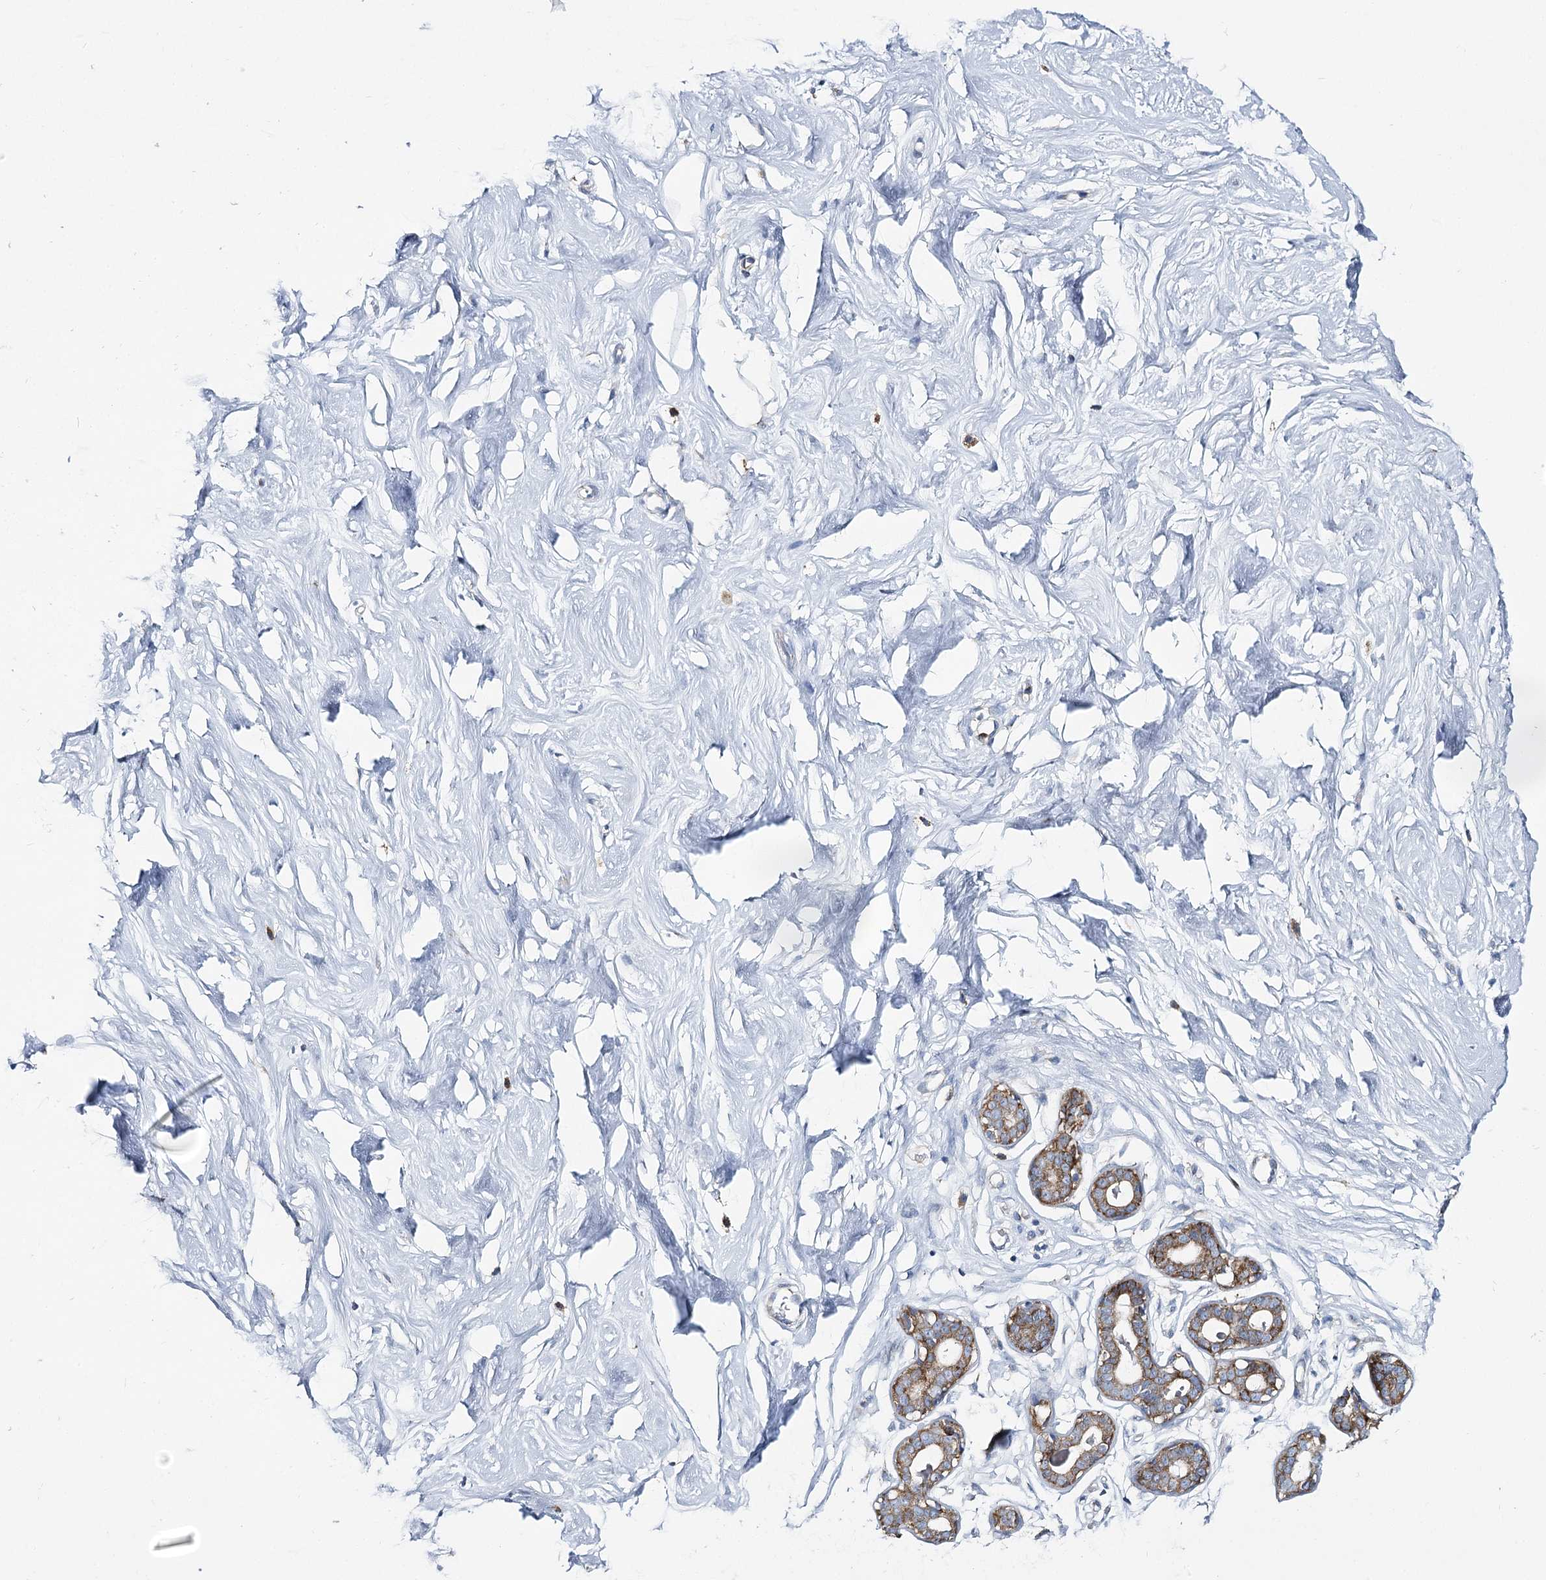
{"staining": {"intensity": "negative", "quantity": "none", "location": "none"}, "tissue": "breast", "cell_type": "Adipocytes", "image_type": "normal", "snomed": [{"axis": "morphology", "description": "Normal tissue, NOS"}, {"axis": "morphology", "description": "Adenoma, NOS"}, {"axis": "topography", "description": "Breast"}], "caption": "Immunohistochemistry (IHC) histopathology image of benign breast stained for a protein (brown), which shows no staining in adipocytes.", "gene": "THUMPD3", "patient": {"sex": "female", "age": 23}}